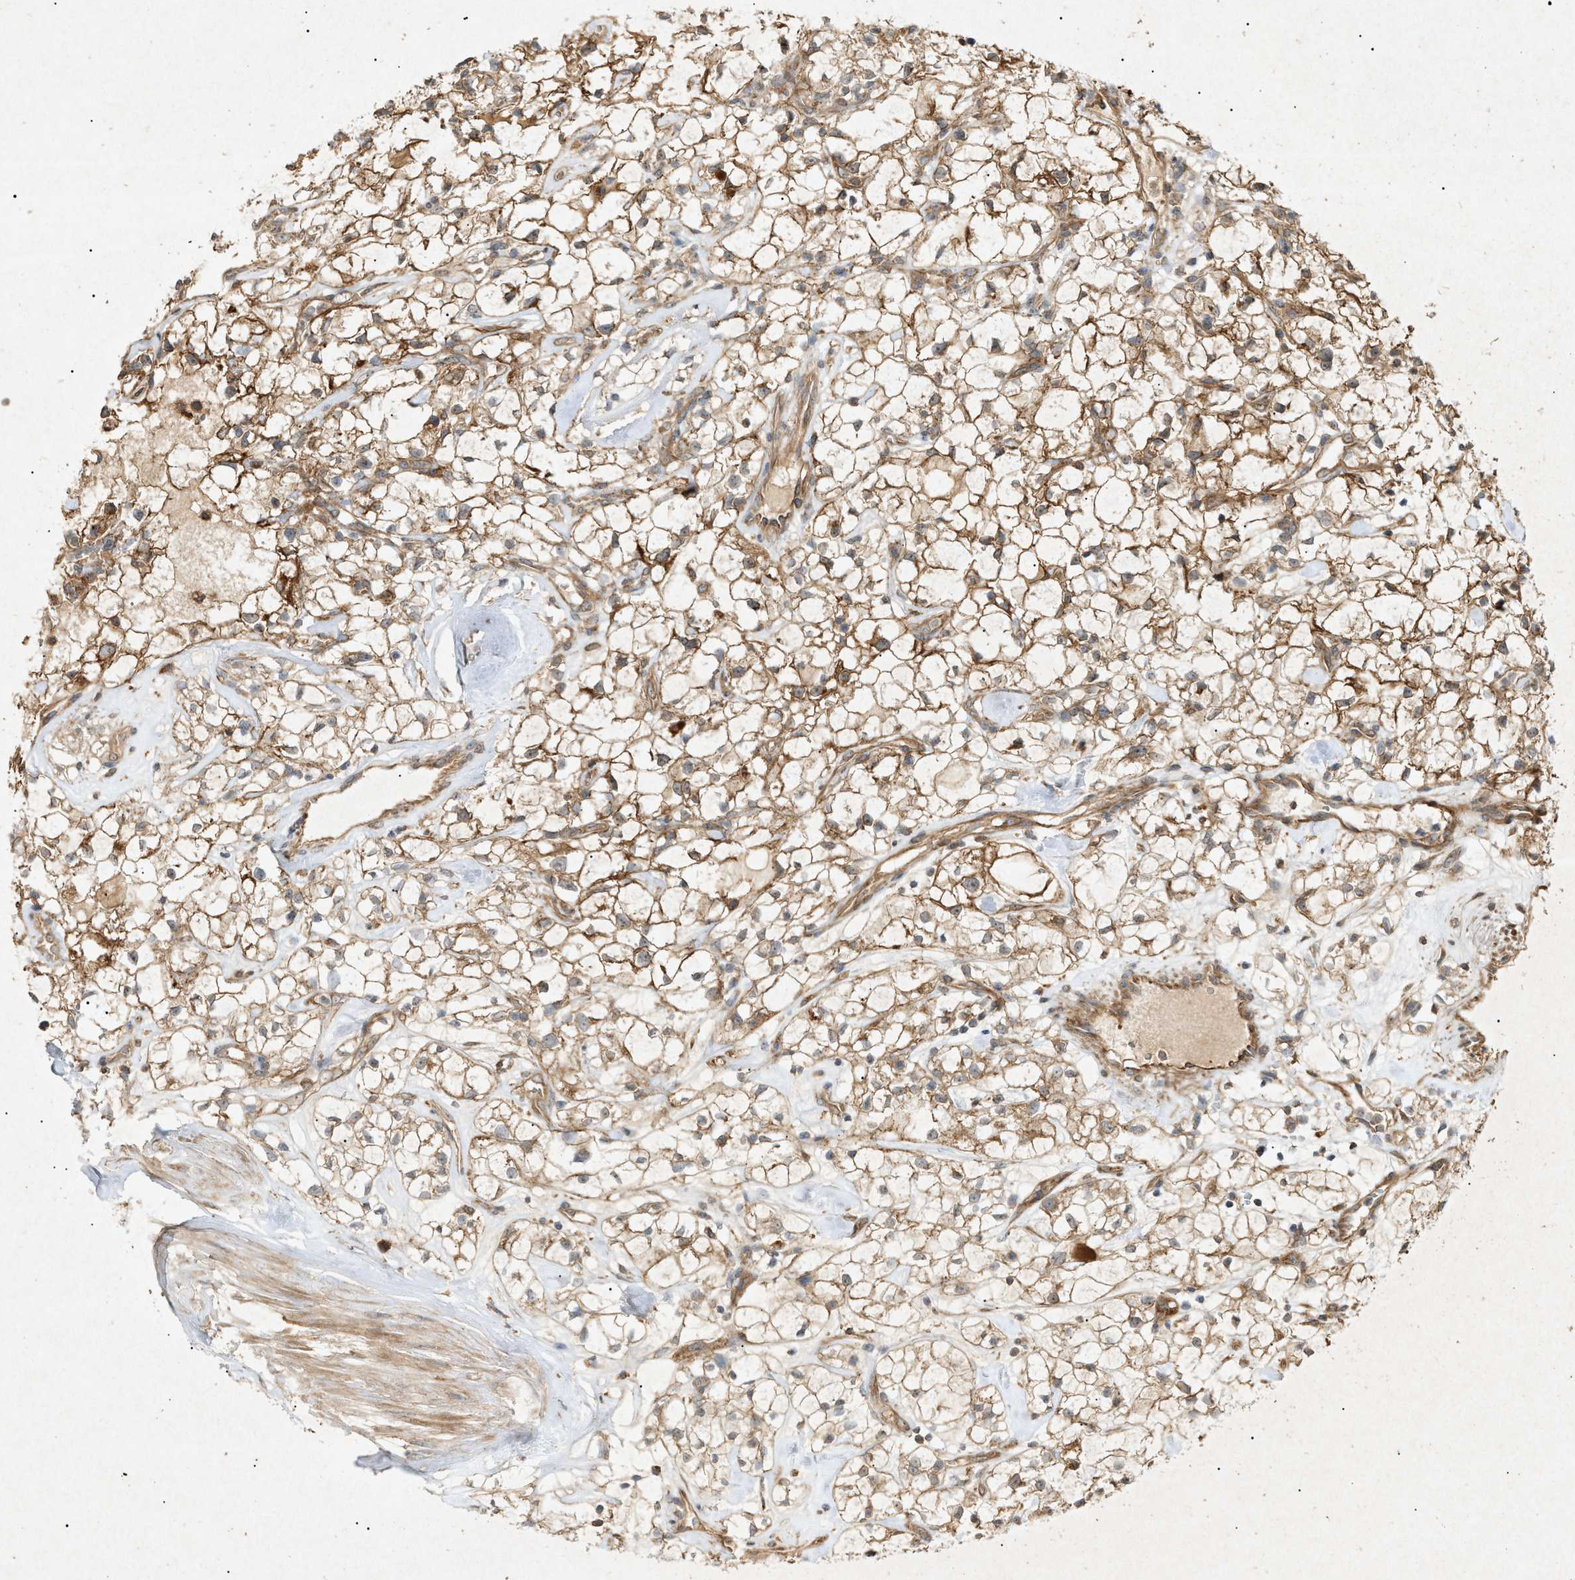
{"staining": {"intensity": "moderate", "quantity": ">75%", "location": "cytoplasmic/membranous"}, "tissue": "renal cancer", "cell_type": "Tumor cells", "image_type": "cancer", "snomed": [{"axis": "morphology", "description": "Adenocarcinoma, NOS"}, {"axis": "topography", "description": "Kidney"}], "caption": "The image reveals a brown stain indicating the presence of a protein in the cytoplasmic/membranous of tumor cells in adenocarcinoma (renal).", "gene": "MTCH1", "patient": {"sex": "female", "age": 60}}